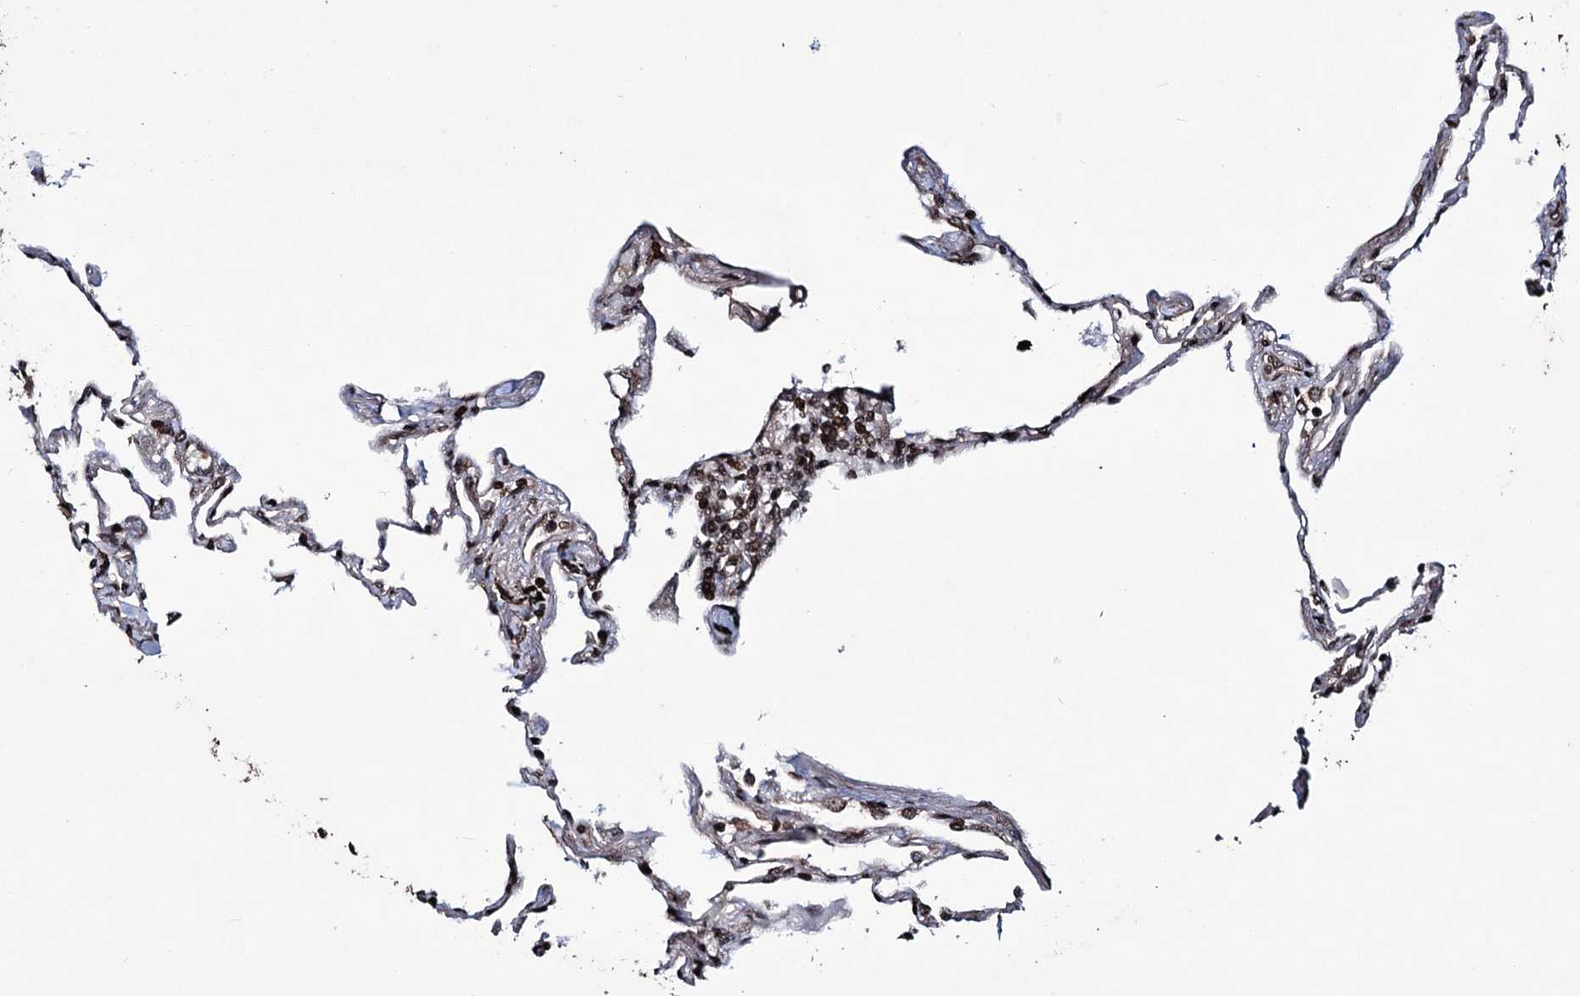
{"staining": {"intensity": "strong", "quantity": "<25%", "location": "cytoplasmic/membranous"}, "tissue": "lung", "cell_type": "Alveolar cells", "image_type": "normal", "snomed": [{"axis": "morphology", "description": "Normal tissue, NOS"}, {"axis": "topography", "description": "Lung"}], "caption": "IHC histopathology image of unremarkable lung stained for a protein (brown), which displays medium levels of strong cytoplasmic/membranous positivity in about <25% of alveolar cells.", "gene": "EYA4", "patient": {"sex": "female", "age": 67}}